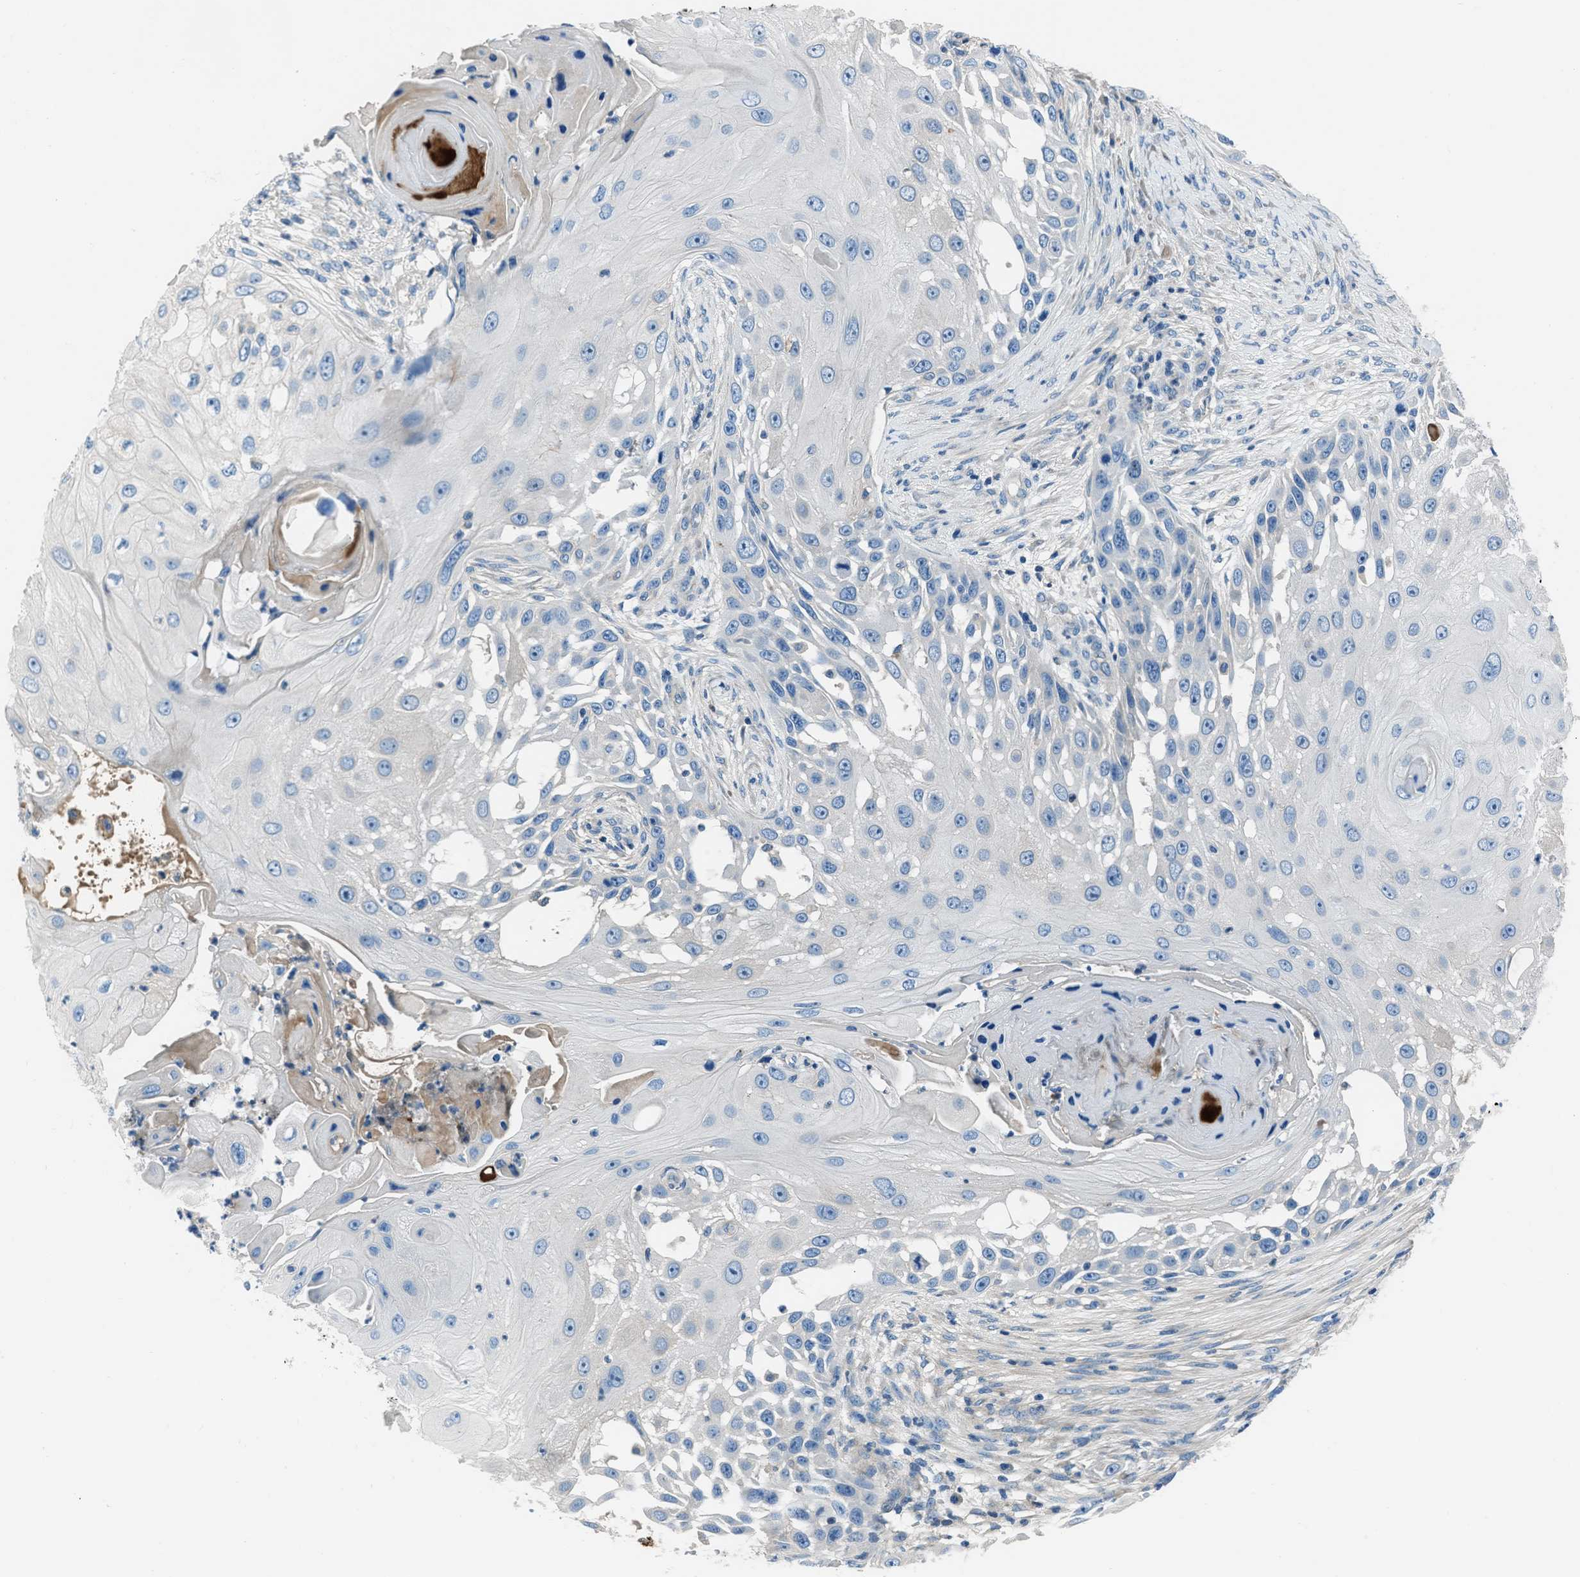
{"staining": {"intensity": "negative", "quantity": "none", "location": "none"}, "tissue": "skin cancer", "cell_type": "Tumor cells", "image_type": "cancer", "snomed": [{"axis": "morphology", "description": "Squamous cell carcinoma, NOS"}, {"axis": "topography", "description": "Skin"}], "caption": "This is an immunohistochemistry (IHC) micrograph of human skin squamous cell carcinoma. There is no staining in tumor cells.", "gene": "SLC38A6", "patient": {"sex": "female", "age": 44}}